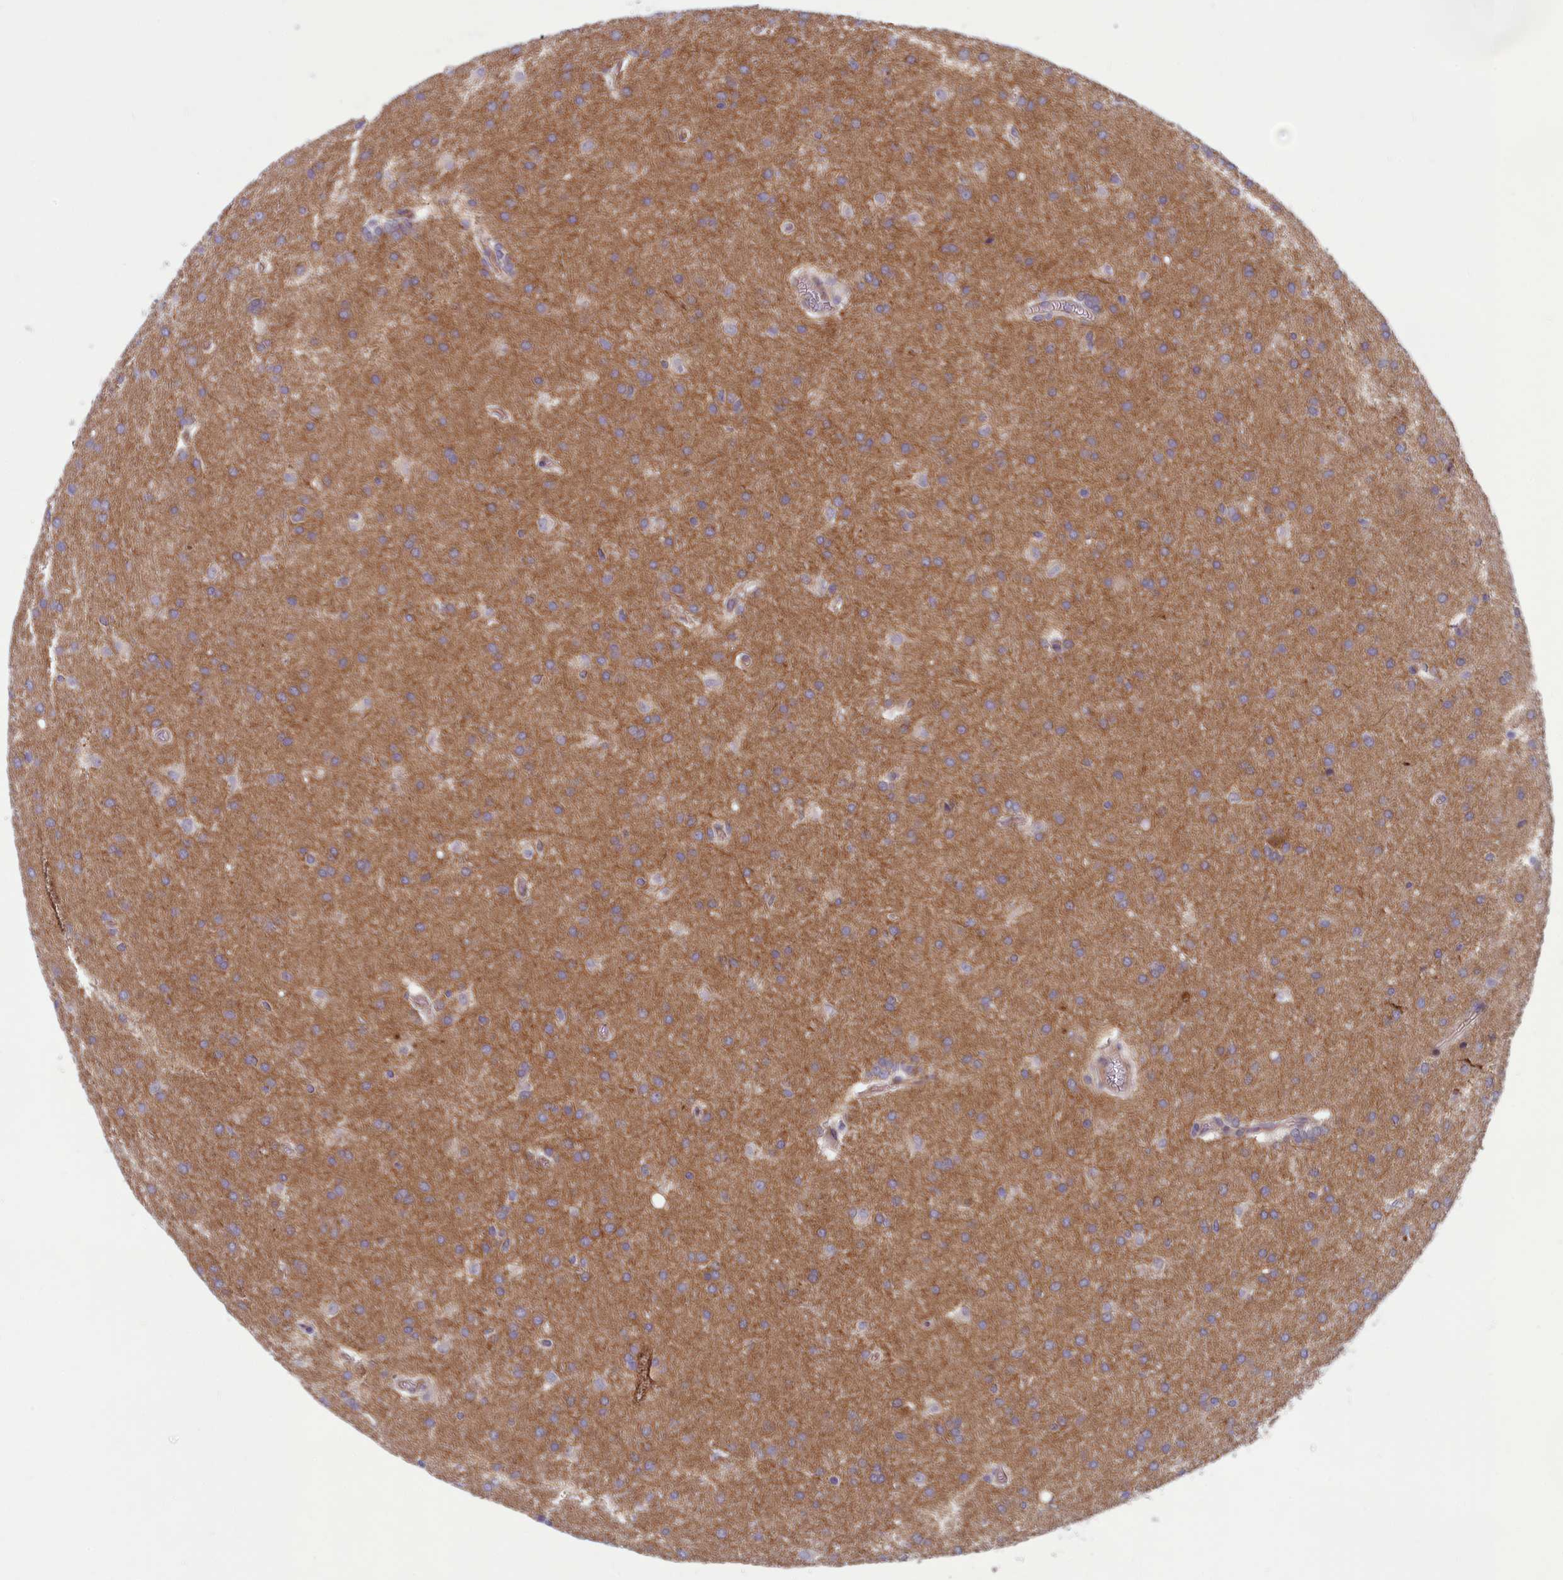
{"staining": {"intensity": "weak", "quantity": ">75%", "location": "cytoplasmic/membranous"}, "tissue": "glioma", "cell_type": "Tumor cells", "image_type": "cancer", "snomed": [{"axis": "morphology", "description": "Glioma, malignant, Low grade"}, {"axis": "topography", "description": "Brain"}], "caption": "Tumor cells show weak cytoplasmic/membranous positivity in approximately >75% of cells in glioma.", "gene": "HECA", "patient": {"sex": "female", "age": 32}}